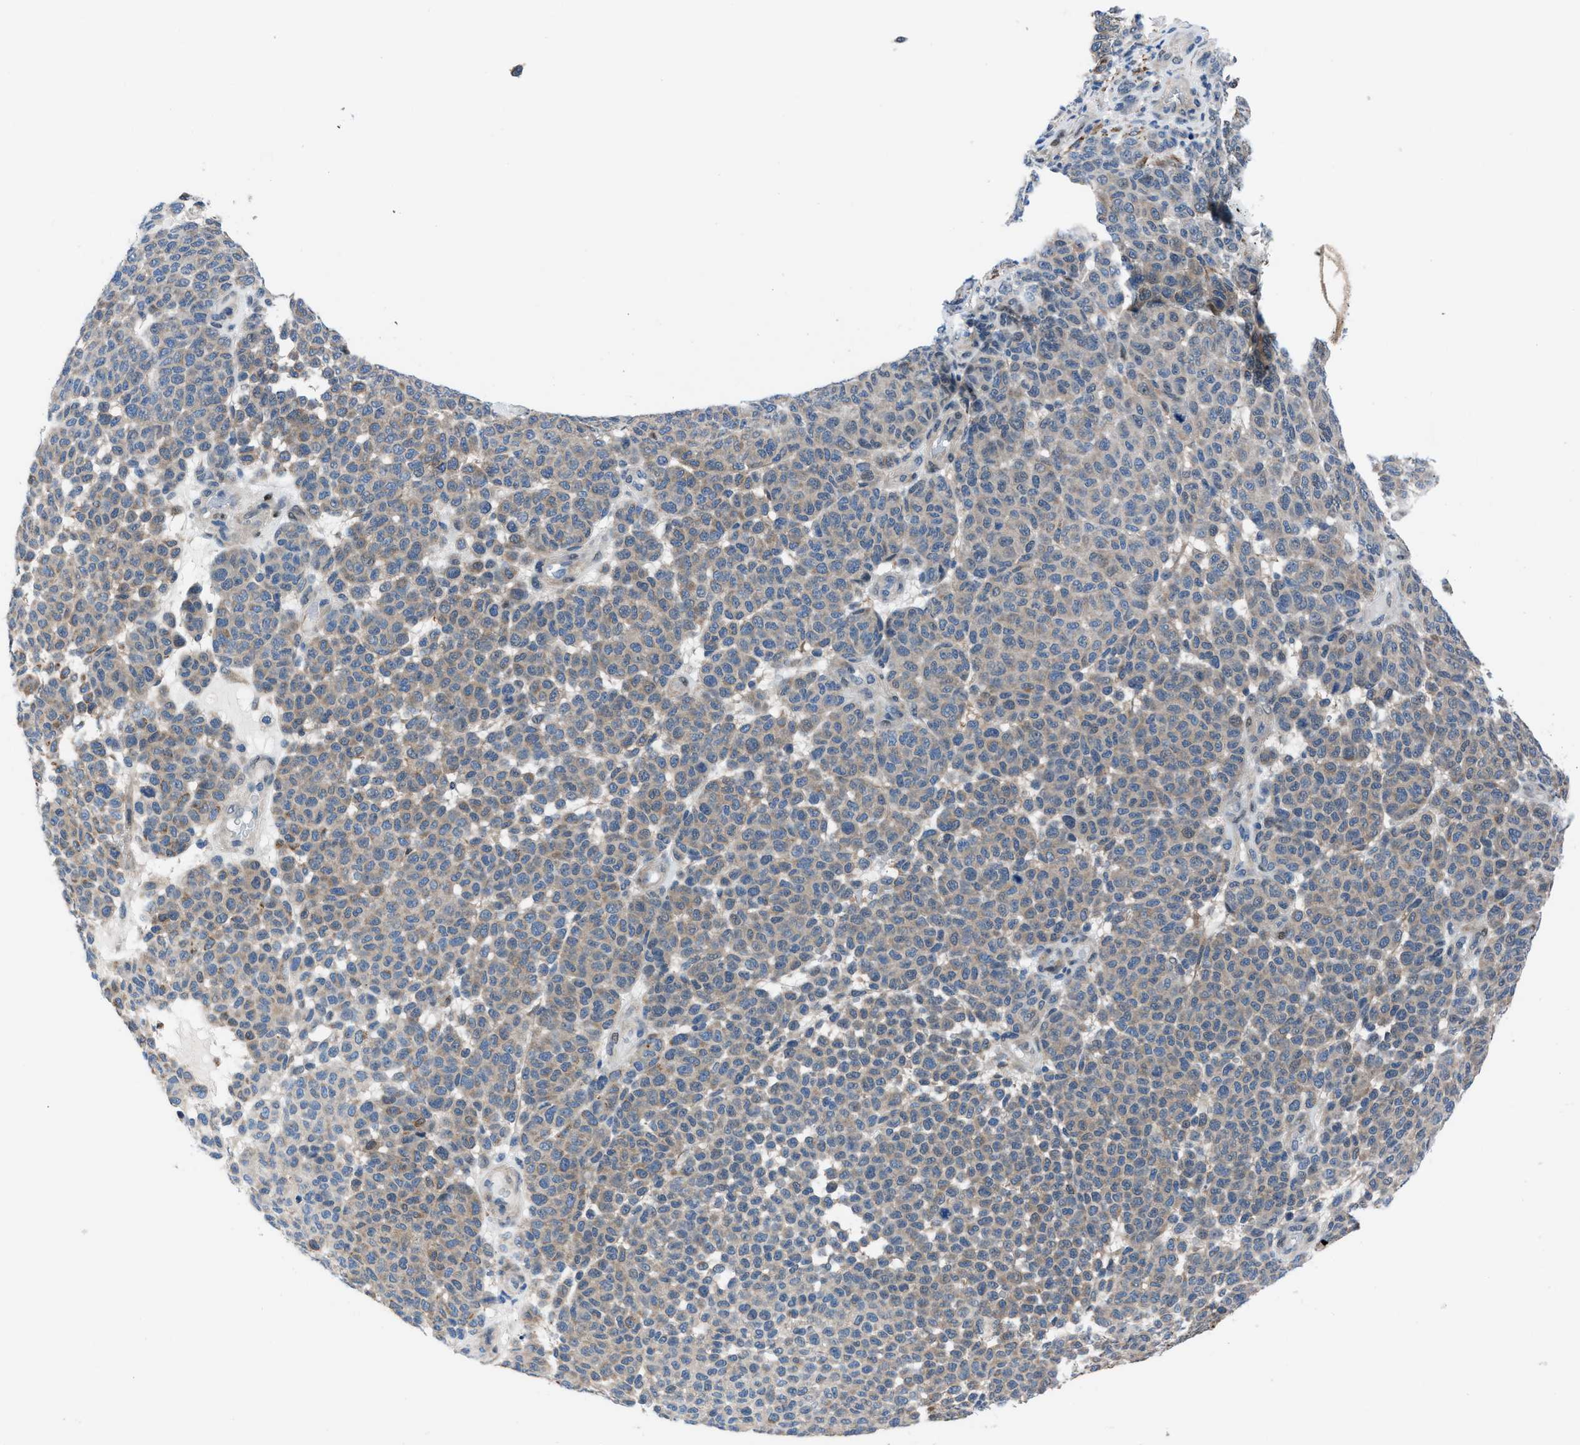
{"staining": {"intensity": "weak", "quantity": "25%-75%", "location": "cytoplasmic/membranous"}, "tissue": "melanoma", "cell_type": "Tumor cells", "image_type": "cancer", "snomed": [{"axis": "morphology", "description": "Malignant melanoma, NOS"}, {"axis": "topography", "description": "Skin"}], "caption": "Melanoma stained for a protein (brown) shows weak cytoplasmic/membranous positive expression in approximately 25%-75% of tumor cells.", "gene": "TMEM45B", "patient": {"sex": "male", "age": 59}}